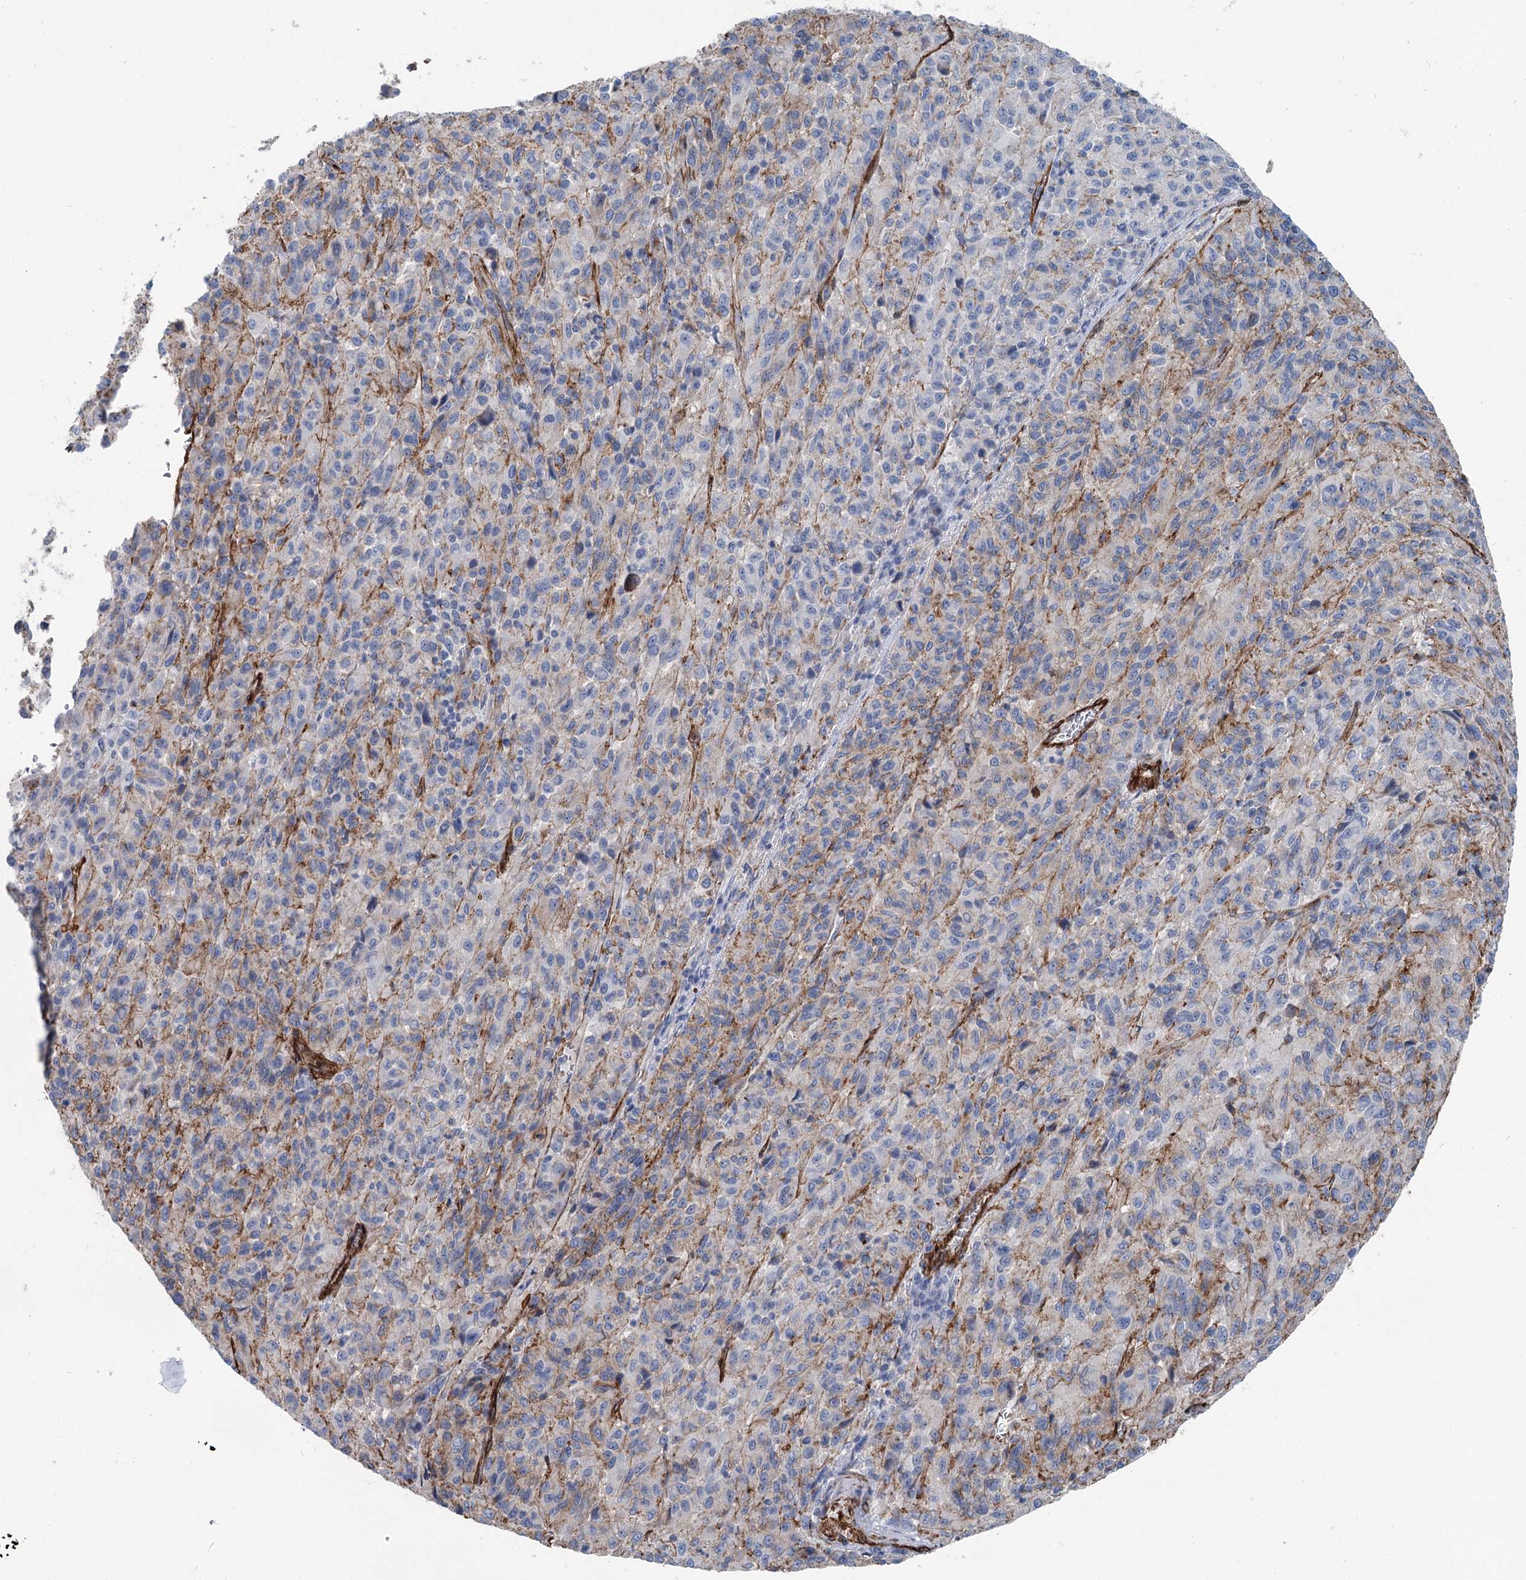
{"staining": {"intensity": "negative", "quantity": "none", "location": "none"}, "tissue": "melanoma", "cell_type": "Tumor cells", "image_type": "cancer", "snomed": [{"axis": "morphology", "description": "Malignant melanoma, Metastatic site"}, {"axis": "topography", "description": "Lung"}], "caption": "Malignant melanoma (metastatic site) was stained to show a protein in brown. There is no significant staining in tumor cells. Brightfield microscopy of immunohistochemistry (IHC) stained with DAB (3,3'-diaminobenzidine) (brown) and hematoxylin (blue), captured at high magnification.", "gene": "IQSEC1", "patient": {"sex": "male", "age": 64}}